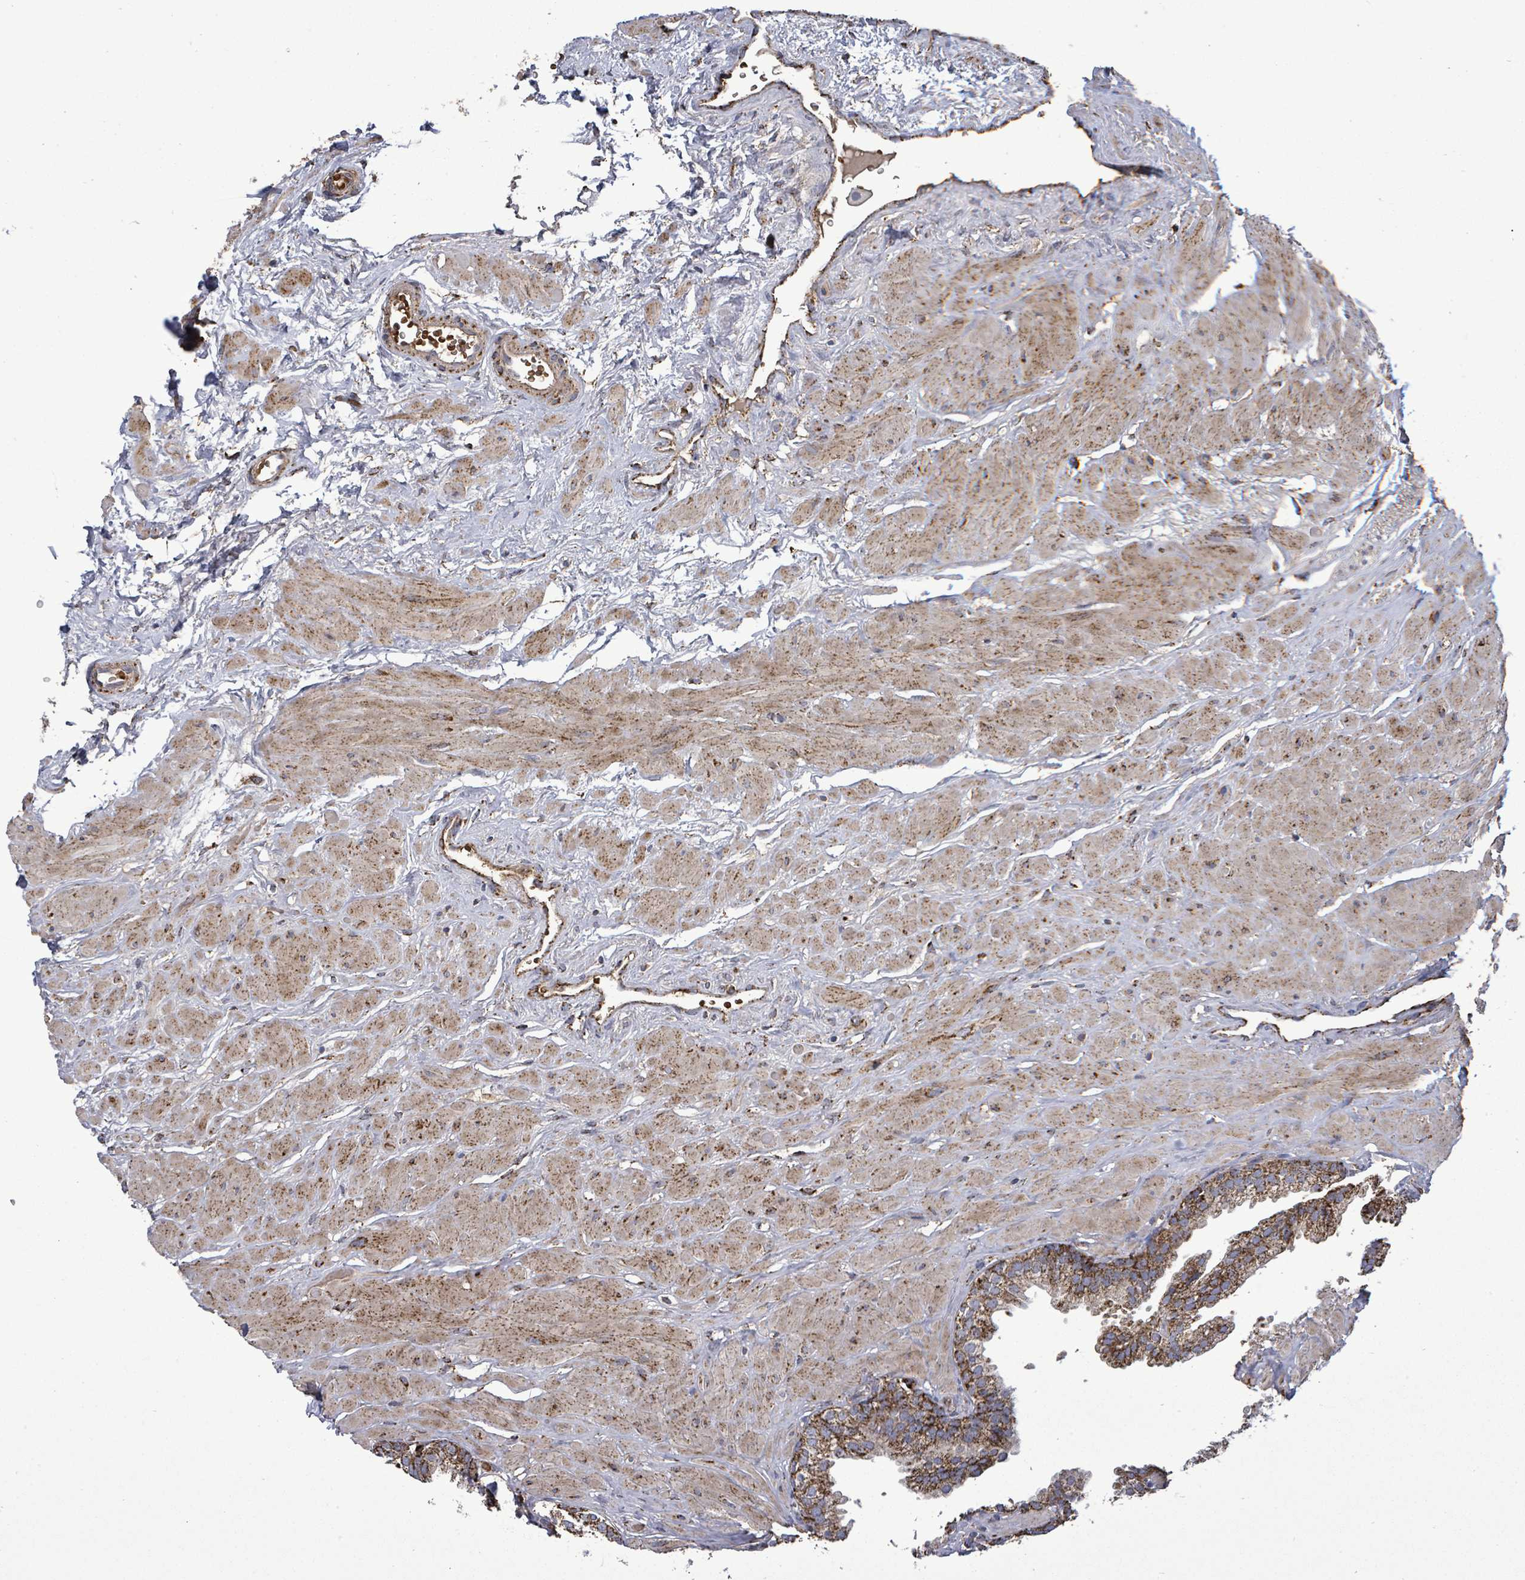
{"staining": {"intensity": "strong", "quantity": "25%-75%", "location": "cytoplasmic/membranous"}, "tissue": "prostate", "cell_type": "Glandular cells", "image_type": "normal", "snomed": [{"axis": "morphology", "description": "Normal tissue, NOS"}, {"axis": "topography", "description": "Prostate"}, {"axis": "topography", "description": "Peripheral nerve tissue"}], "caption": "Prostate stained with DAB immunohistochemistry demonstrates high levels of strong cytoplasmic/membranous positivity in approximately 25%-75% of glandular cells. (DAB IHC with brightfield microscopy, high magnification).", "gene": "MTMR12", "patient": {"sex": "male", "age": 55}}